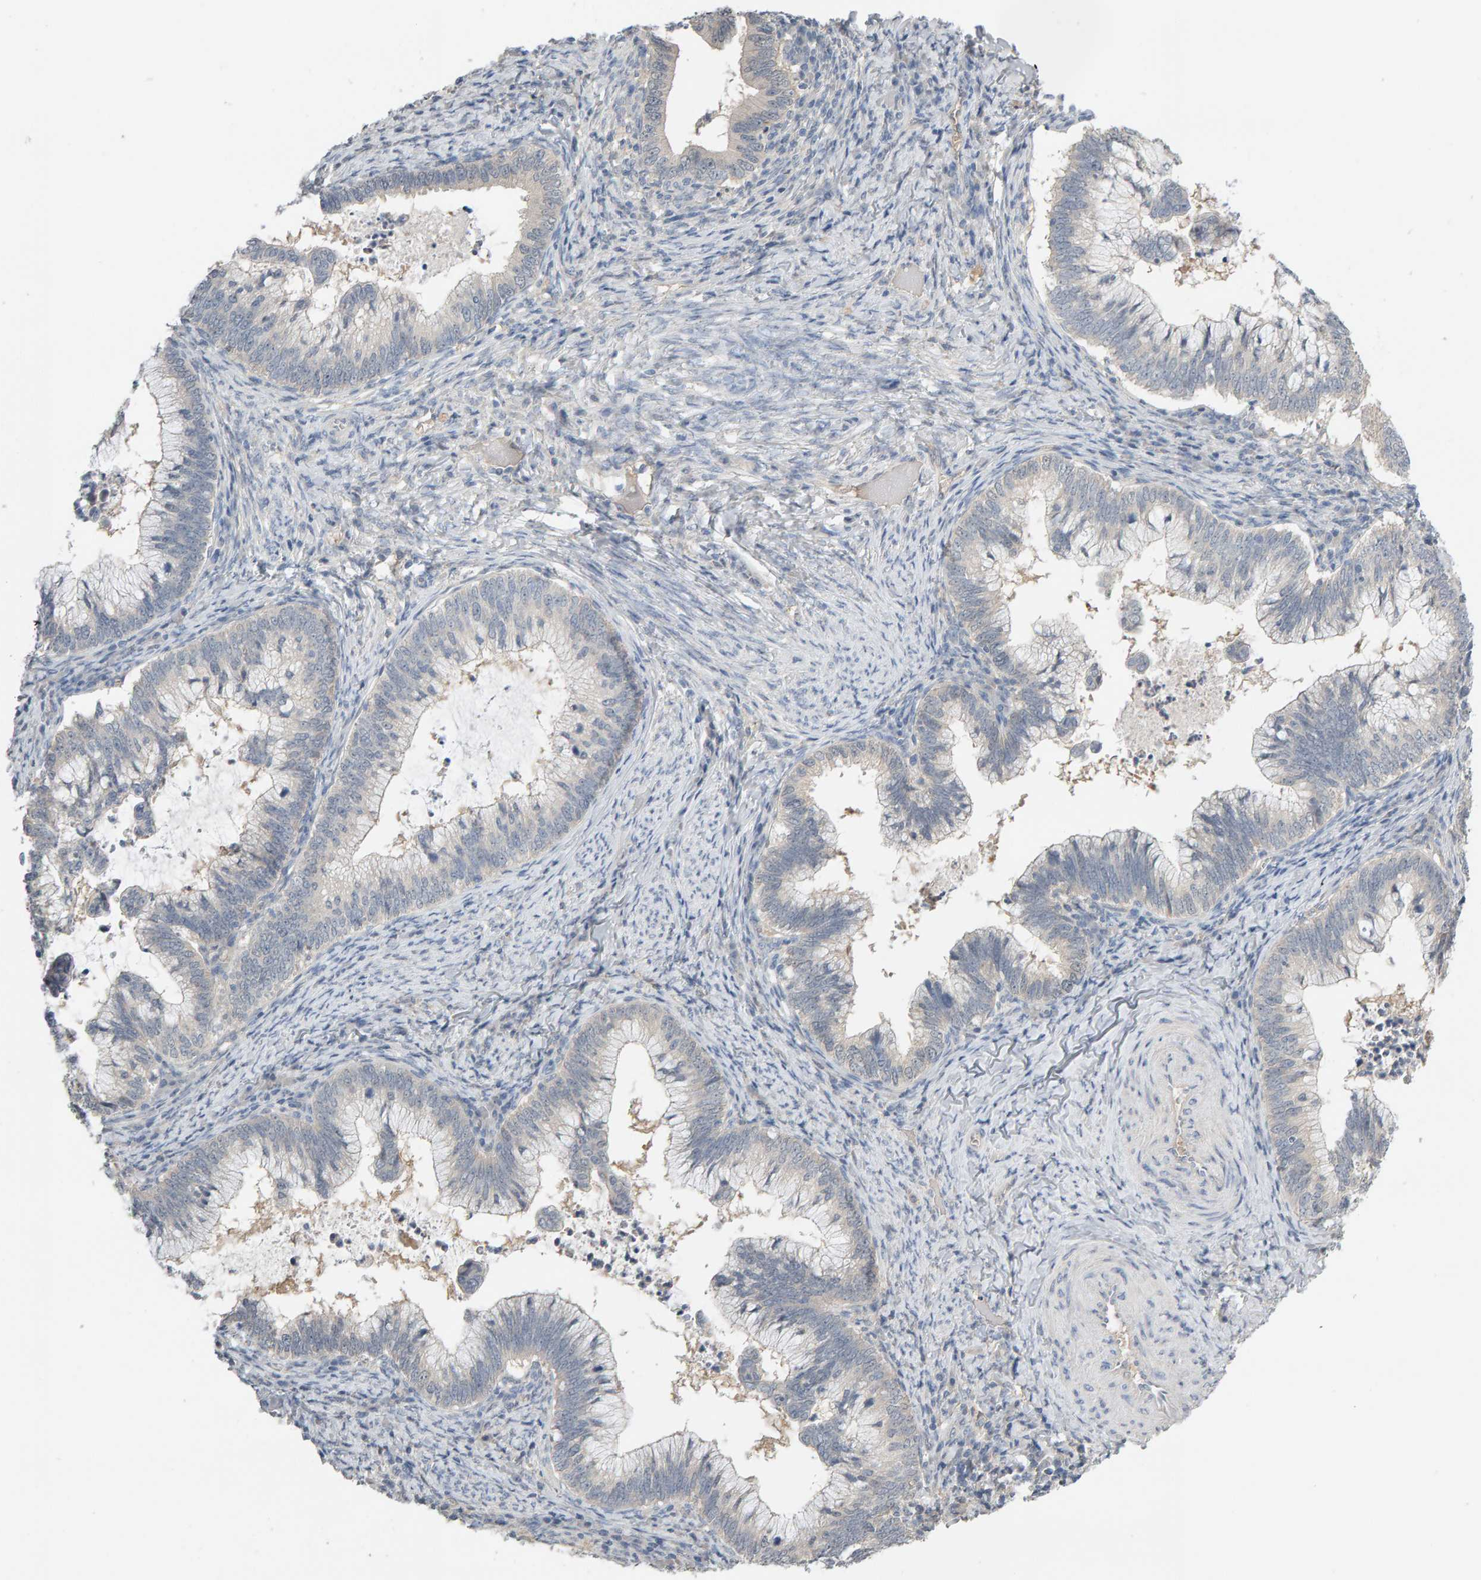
{"staining": {"intensity": "negative", "quantity": "none", "location": "none"}, "tissue": "cervical cancer", "cell_type": "Tumor cells", "image_type": "cancer", "snomed": [{"axis": "morphology", "description": "Adenocarcinoma, NOS"}, {"axis": "topography", "description": "Cervix"}], "caption": "Protein analysis of cervical cancer shows no significant staining in tumor cells.", "gene": "GFUS", "patient": {"sex": "female", "age": 36}}